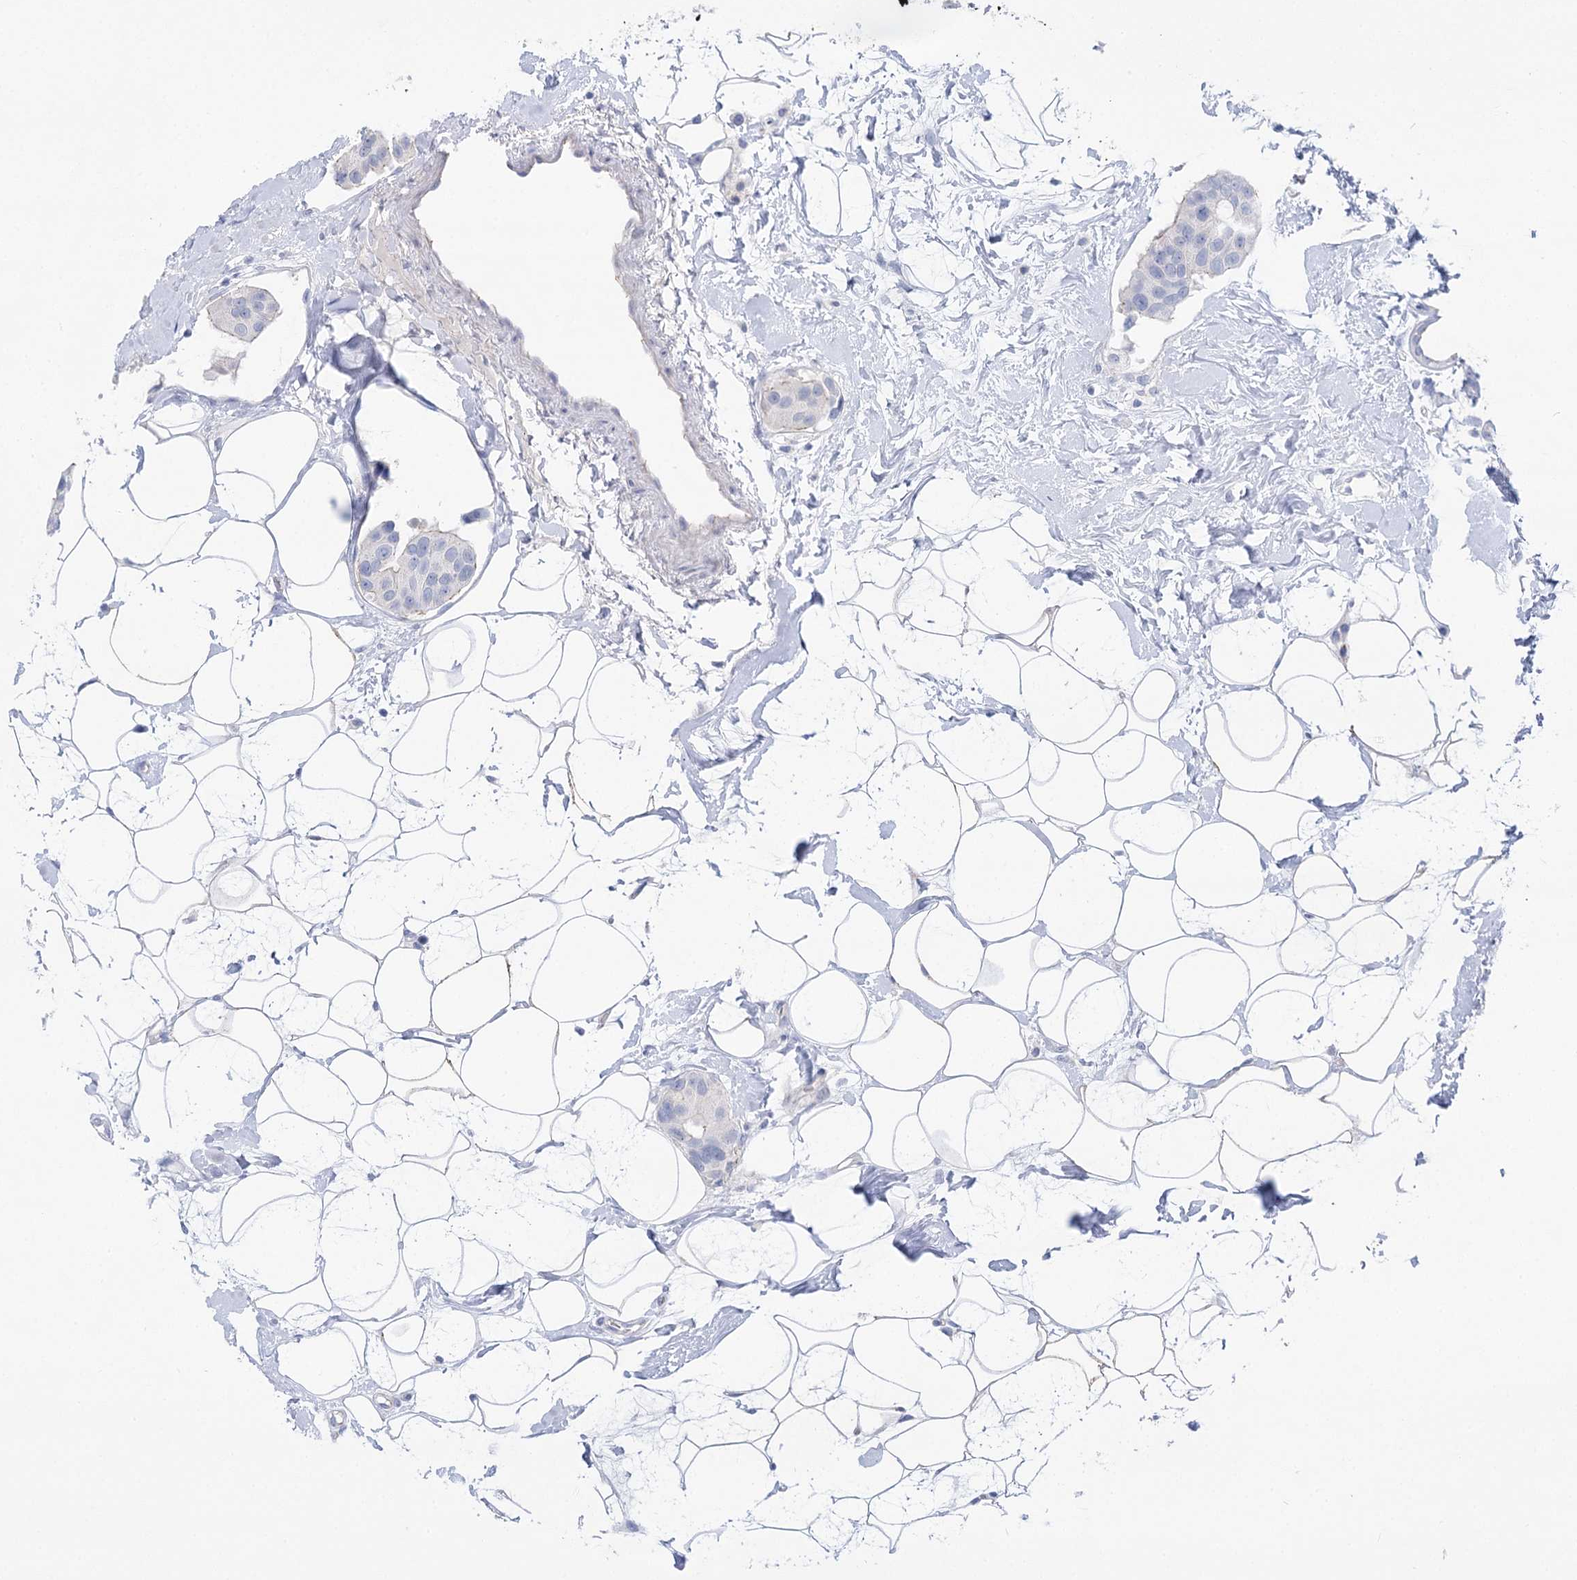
{"staining": {"intensity": "negative", "quantity": "none", "location": "none"}, "tissue": "breast cancer", "cell_type": "Tumor cells", "image_type": "cancer", "snomed": [{"axis": "morphology", "description": "Normal tissue, NOS"}, {"axis": "morphology", "description": "Duct carcinoma"}, {"axis": "topography", "description": "Breast"}], "caption": "Breast cancer stained for a protein using immunohistochemistry (IHC) reveals no staining tumor cells.", "gene": "NRAP", "patient": {"sex": "female", "age": 39}}